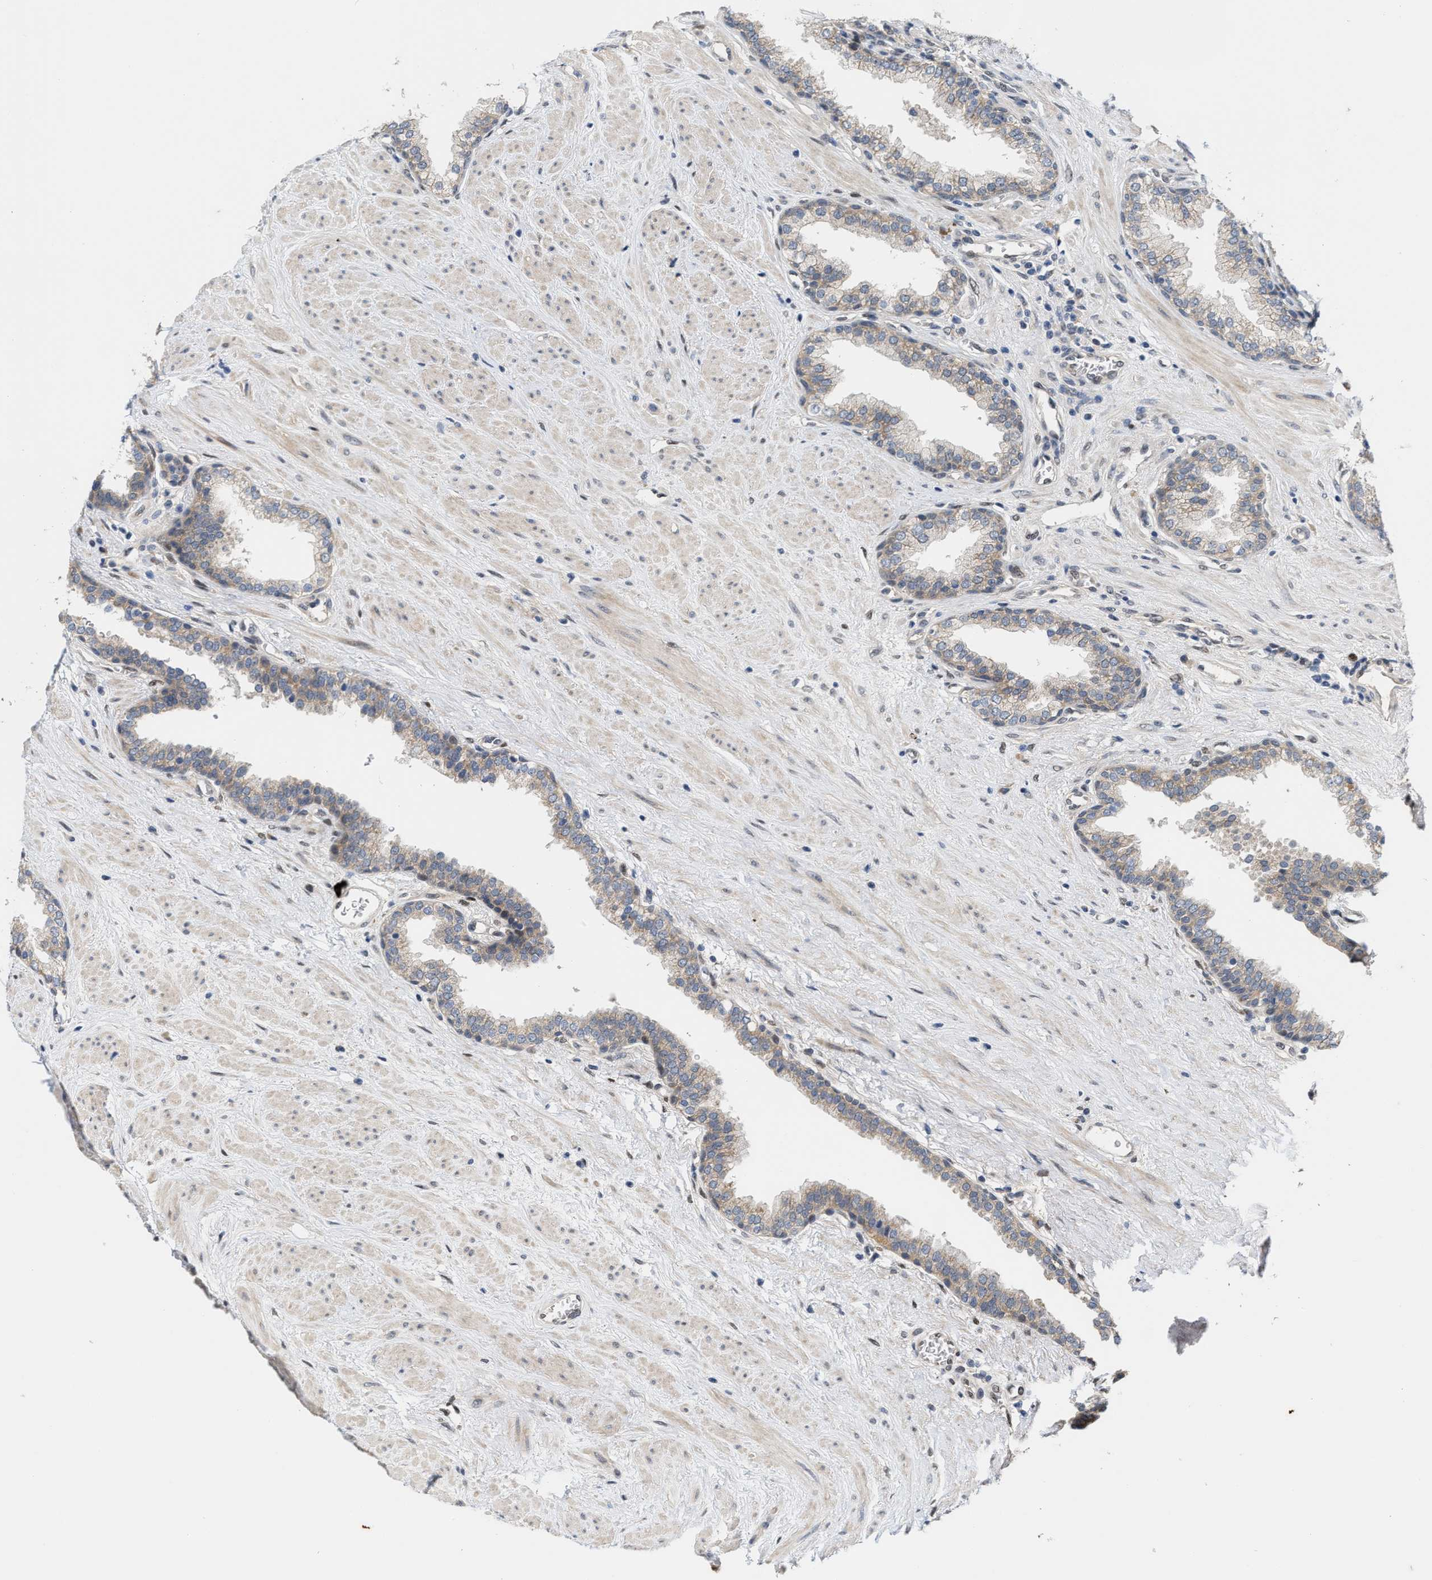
{"staining": {"intensity": "weak", "quantity": "25%-75%", "location": "cytoplasmic/membranous"}, "tissue": "prostate", "cell_type": "Glandular cells", "image_type": "normal", "snomed": [{"axis": "morphology", "description": "Normal tissue, NOS"}, {"axis": "topography", "description": "Prostate"}], "caption": "Immunohistochemical staining of benign prostate shows 25%-75% levels of weak cytoplasmic/membranous protein expression in approximately 25%-75% of glandular cells.", "gene": "TCF4", "patient": {"sex": "male", "age": 51}}